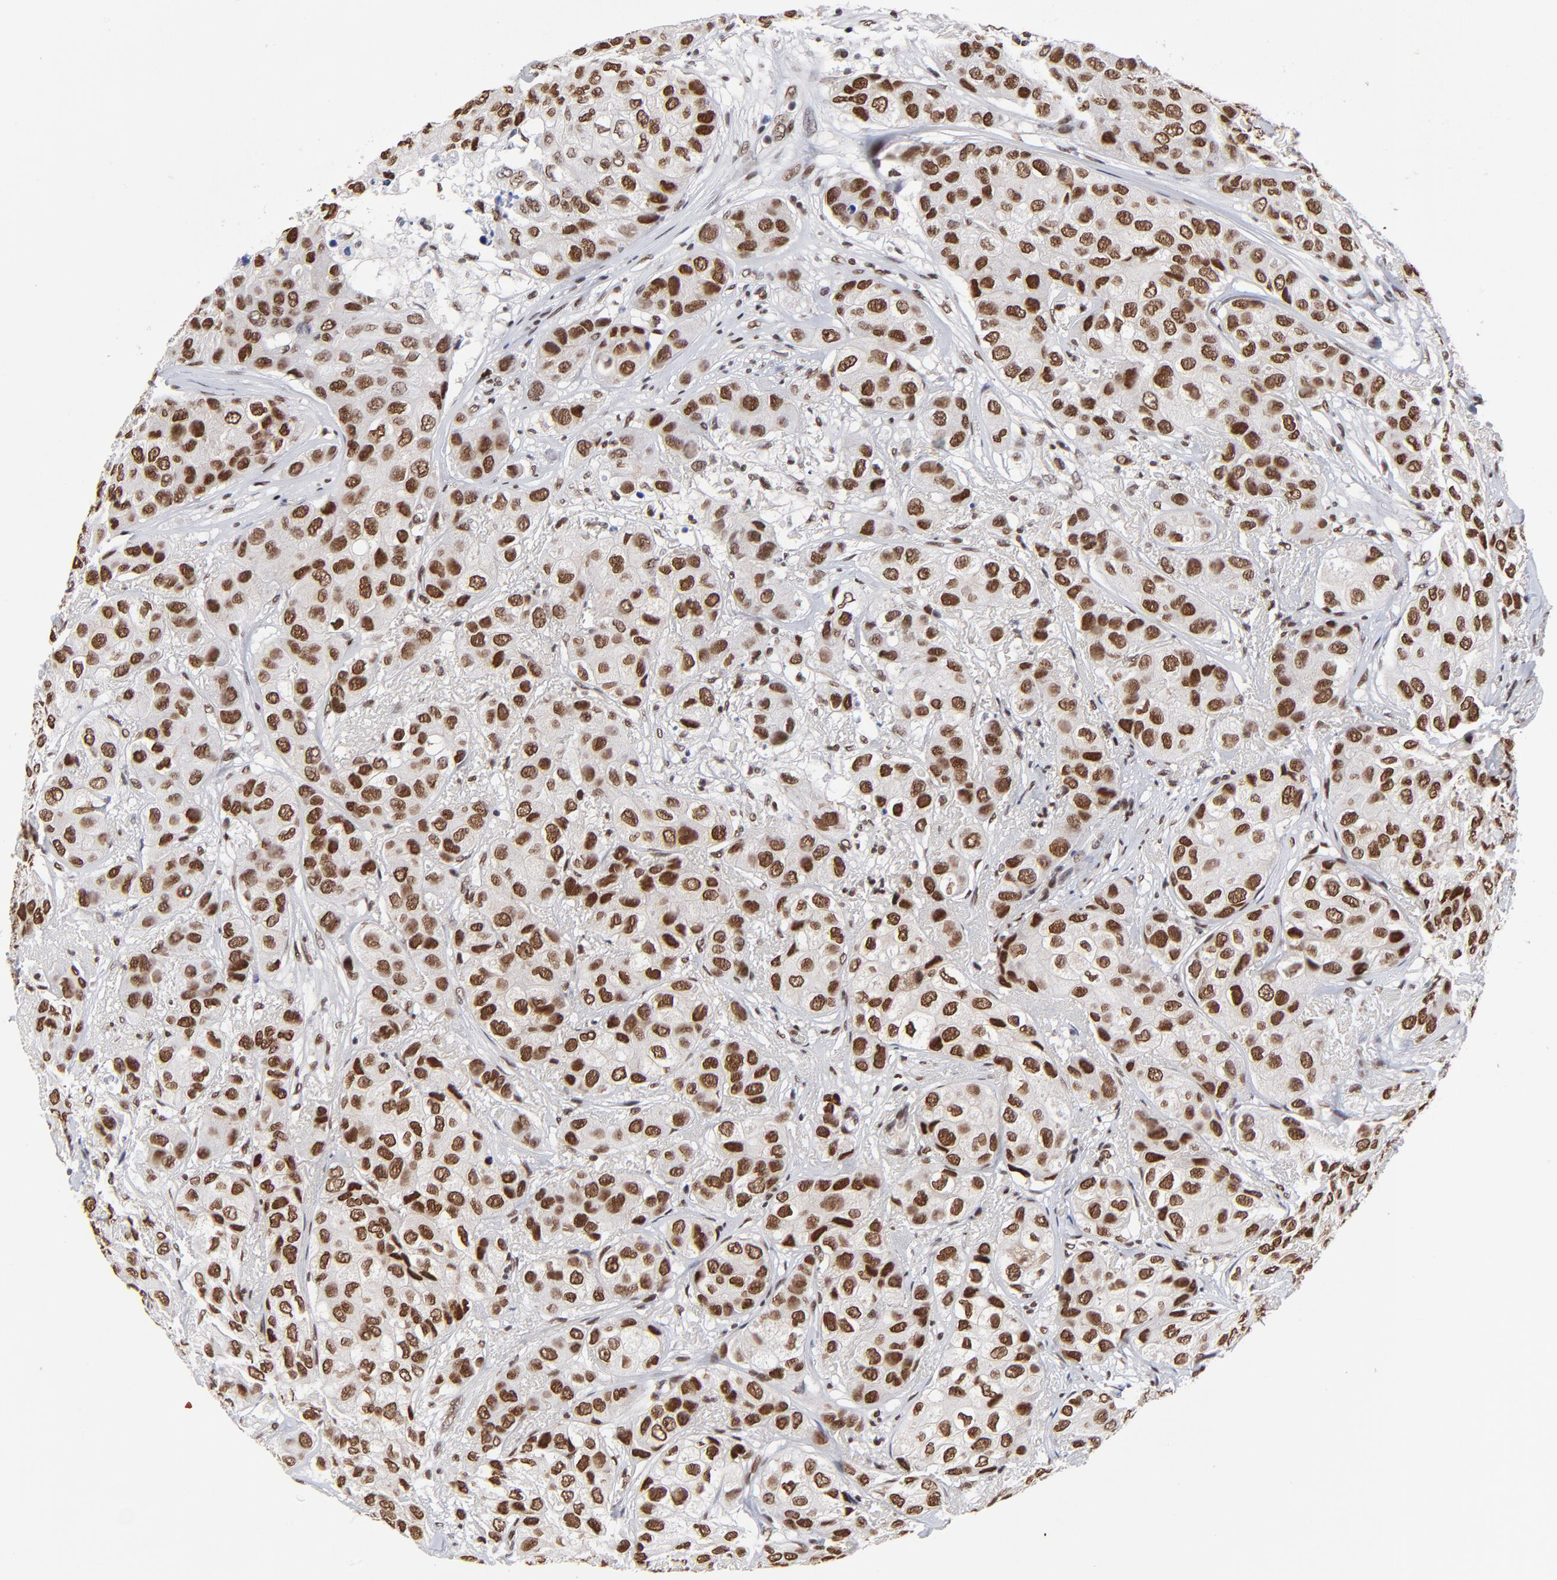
{"staining": {"intensity": "strong", "quantity": ">75%", "location": "nuclear"}, "tissue": "breast cancer", "cell_type": "Tumor cells", "image_type": "cancer", "snomed": [{"axis": "morphology", "description": "Duct carcinoma"}, {"axis": "topography", "description": "Breast"}], "caption": "Breast cancer tissue demonstrates strong nuclear staining in about >75% of tumor cells, visualized by immunohistochemistry. Using DAB (3,3'-diaminobenzidine) (brown) and hematoxylin (blue) stains, captured at high magnification using brightfield microscopy.", "gene": "ZMYM3", "patient": {"sex": "female", "age": 68}}